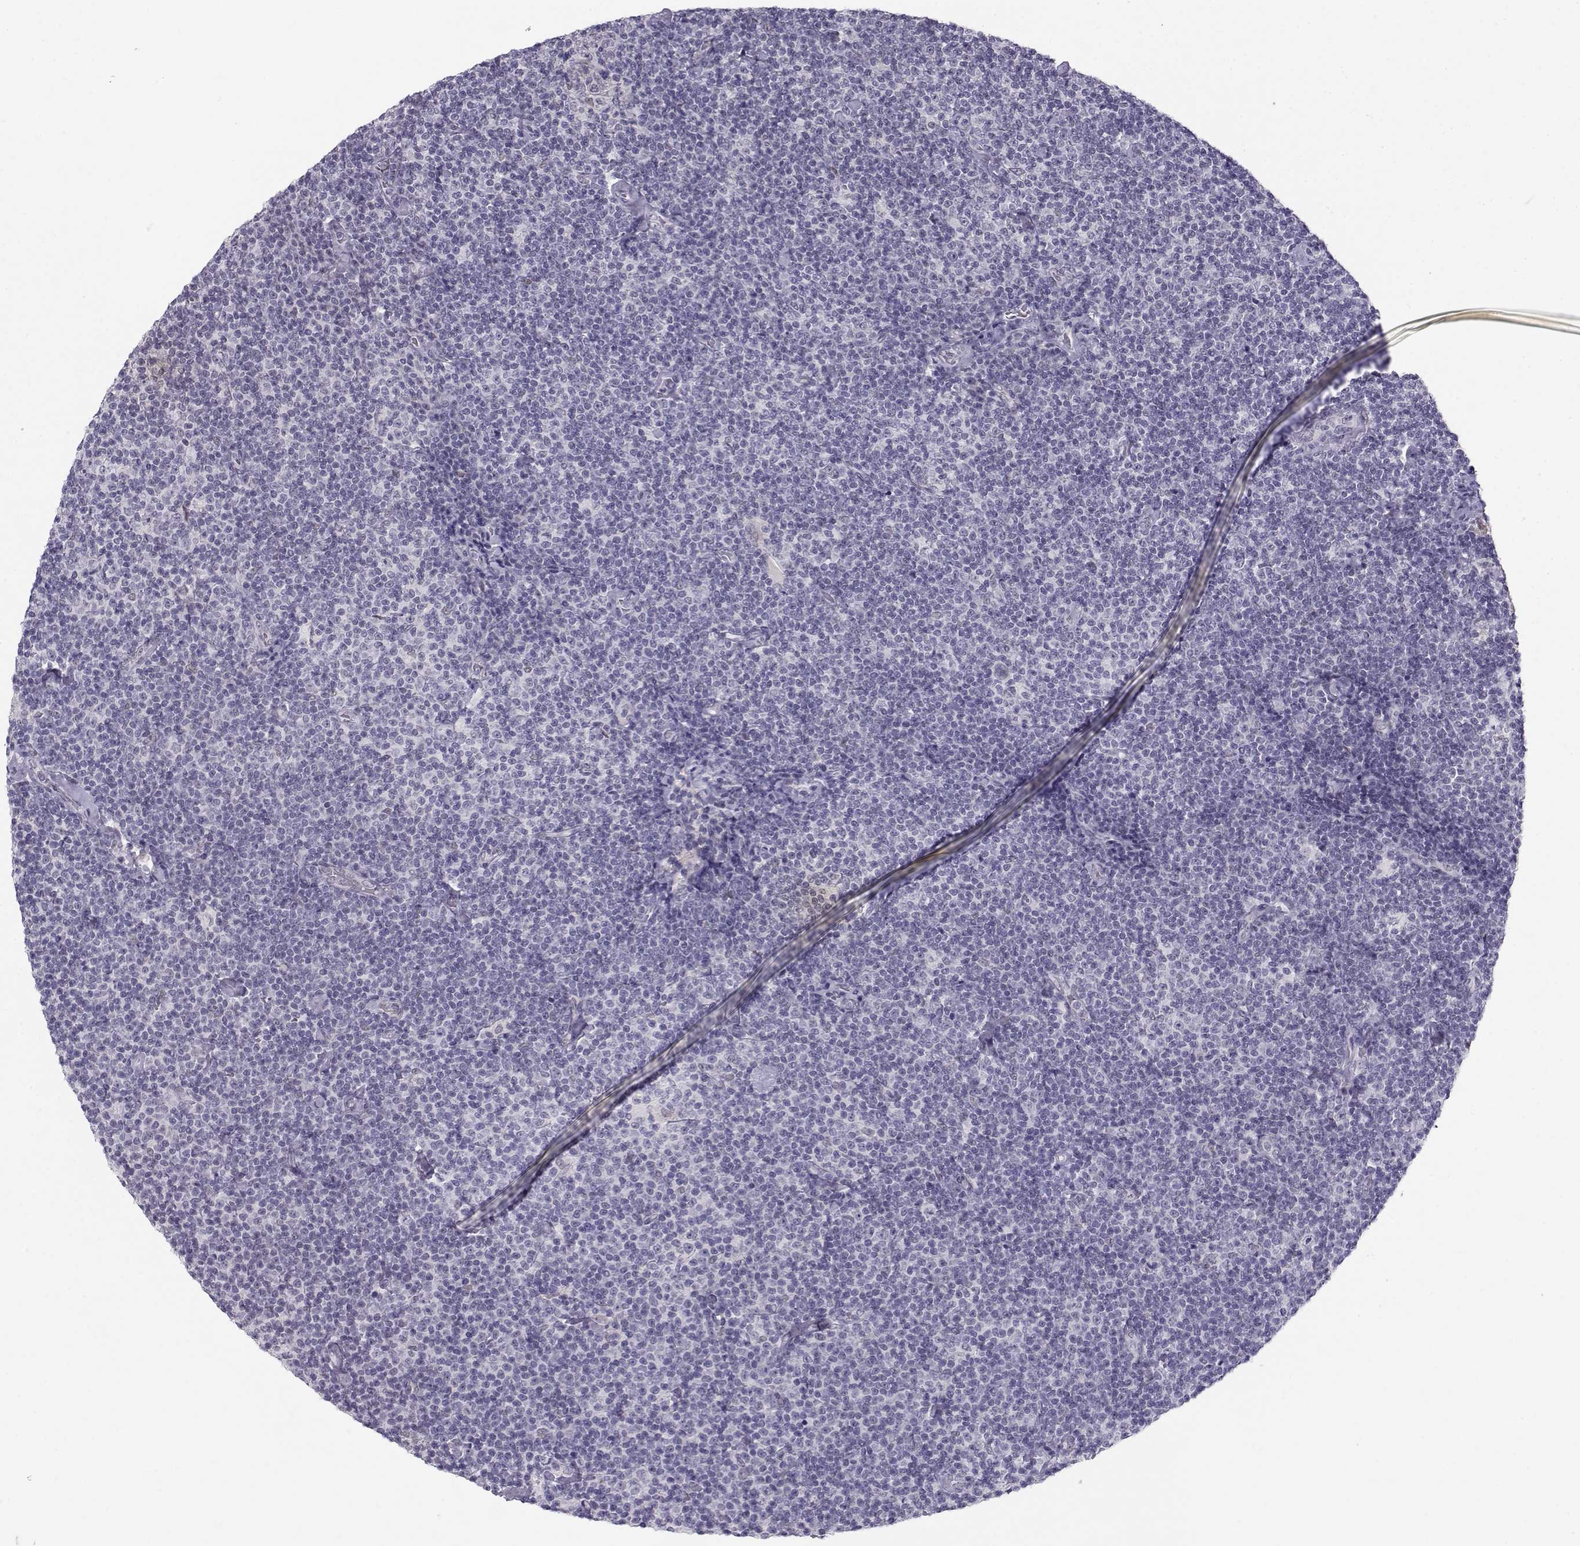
{"staining": {"intensity": "negative", "quantity": "none", "location": "none"}, "tissue": "lymphoma", "cell_type": "Tumor cells", "image_type": "cancer", "snomed": [{"axis": "morphology", "description": "Malignant lymphoma, non-Hodgkin's type, Low grade"}, {"axis": "topography", "description": "Lymph node"}], "caption": "Photomicrograph shows no significant protein positivity in tumor cells of low-grade malignant lymphoma, non-Hodgkin's type.", "gene": "C16orf86", "patient": {"sex": "male", "age": 81}}